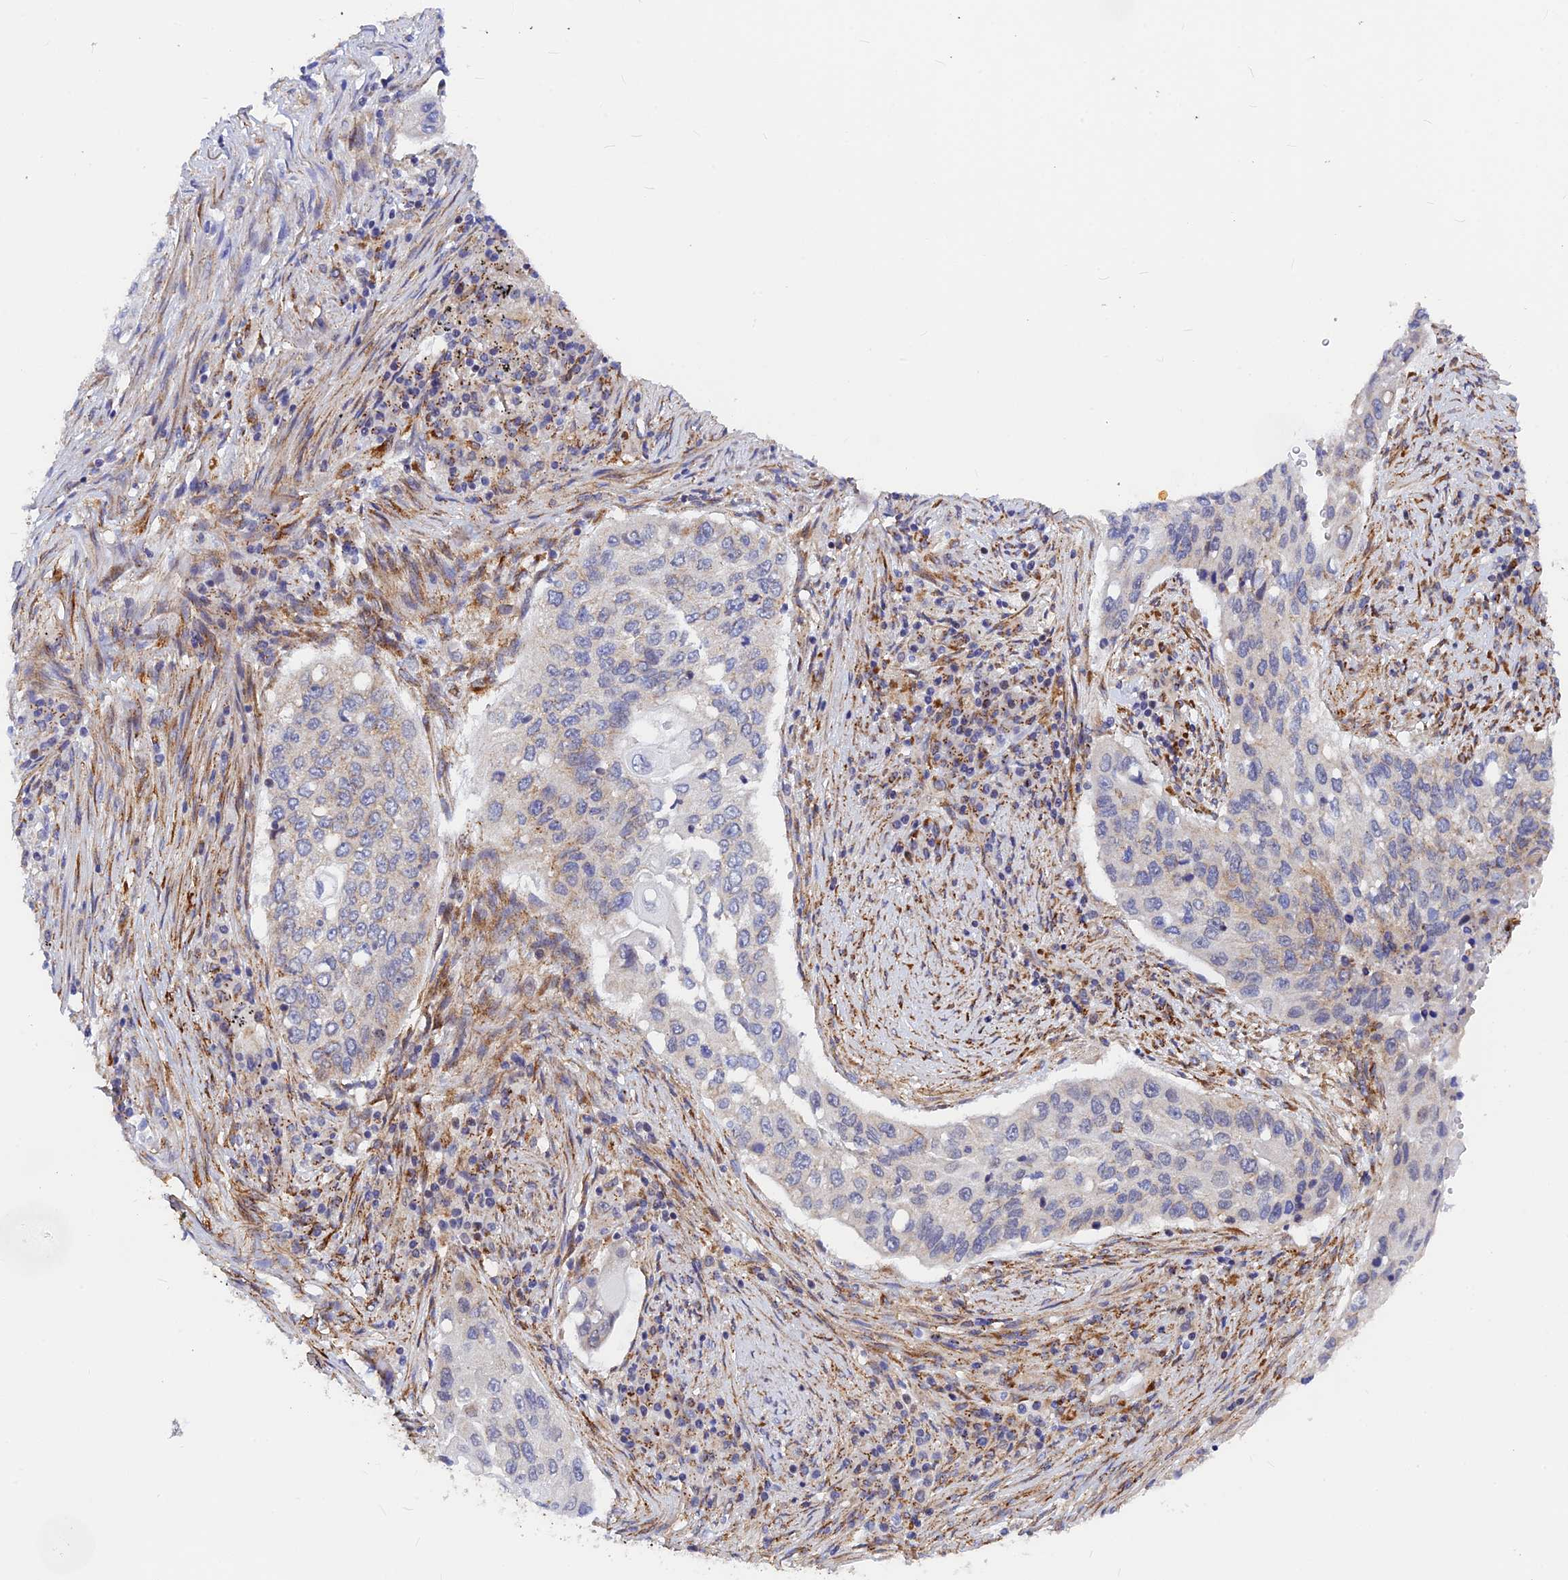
{"staining": {"intensity": "weak", "quantity": "<25%", "location": "cytoplasmic/membranous"}, "tissue": "lung cancer", "cell_type": "Tumor cells", "image_type": "cancer", "snomed": [{"axis": "morphology", "description": "Squamous cell carcinoma, NOS"}, {"axis": "topography", "description": "Lung"}], "caption": "Lung cancer was stained to show a protein in brown. There is no significant staining in tumor cells.", "gene": "VSTM2L", "patient": {"sex": "female", "age": 63}}